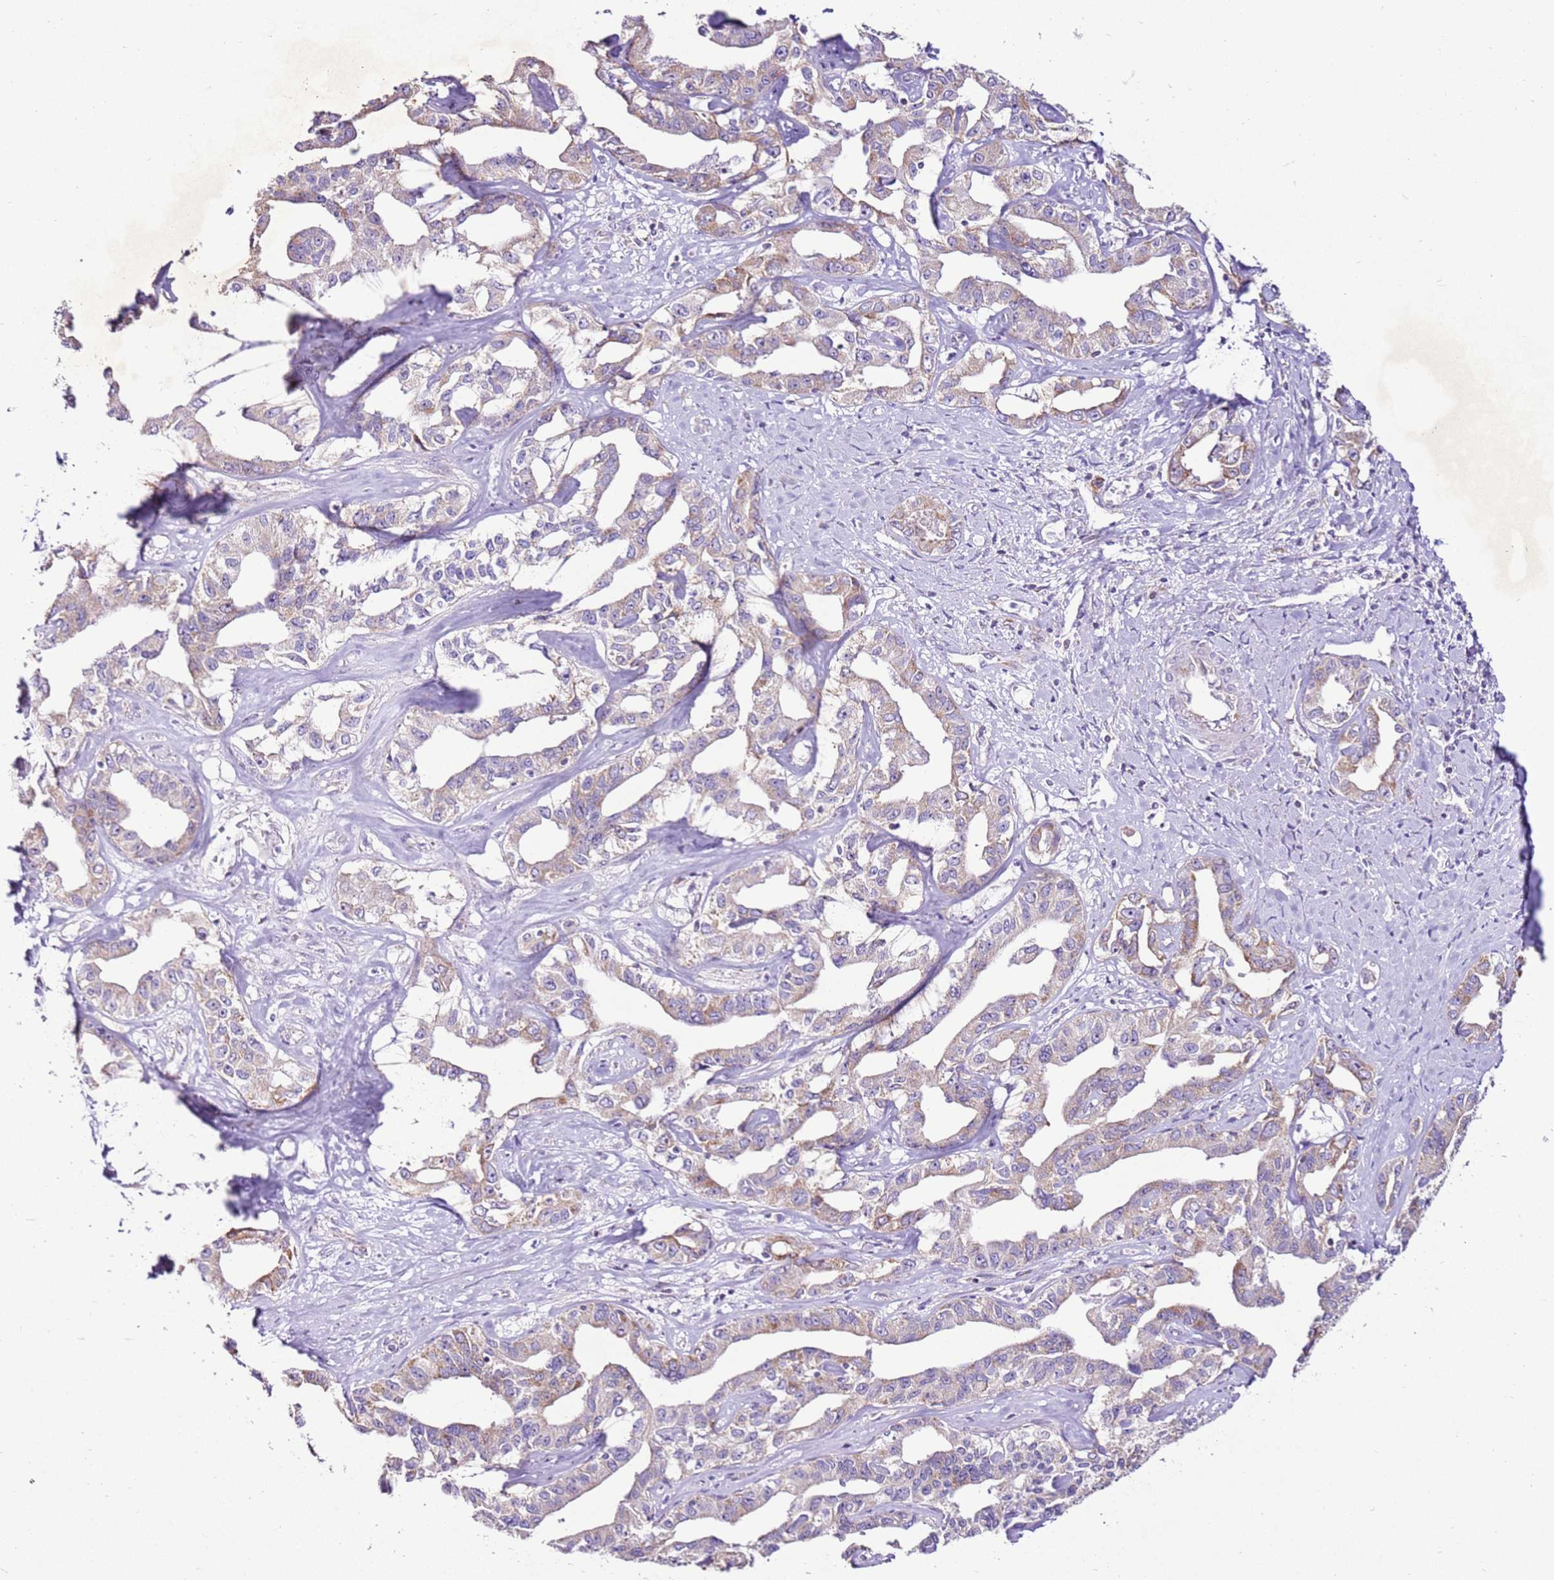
{"staining": {"intensity": "weak", "quantity": "25%-75%", "location": "cytoplasmic/membranous"}, "tissue": "liver cancer", "cell_type": "Tumor cells", "image_type": "cancer", "snomed": [{"axis": "morphology", "description": "Cholangiocarcinoma"}, {"axis": "topography", "description": "Liver"}], "caption": "Immunohistochemical staining of cholangiocarcinoma (liver) demonstrates low levels of weak cytoplasmic/membranous positivity in approximately 25%-75% of tumor cells. Immunohistochemistry (ihc) stains the protein in brown and the nuclei are stained blue.", "gene": "MRPL36", "patient": {"sex": "male", "age": 59}}